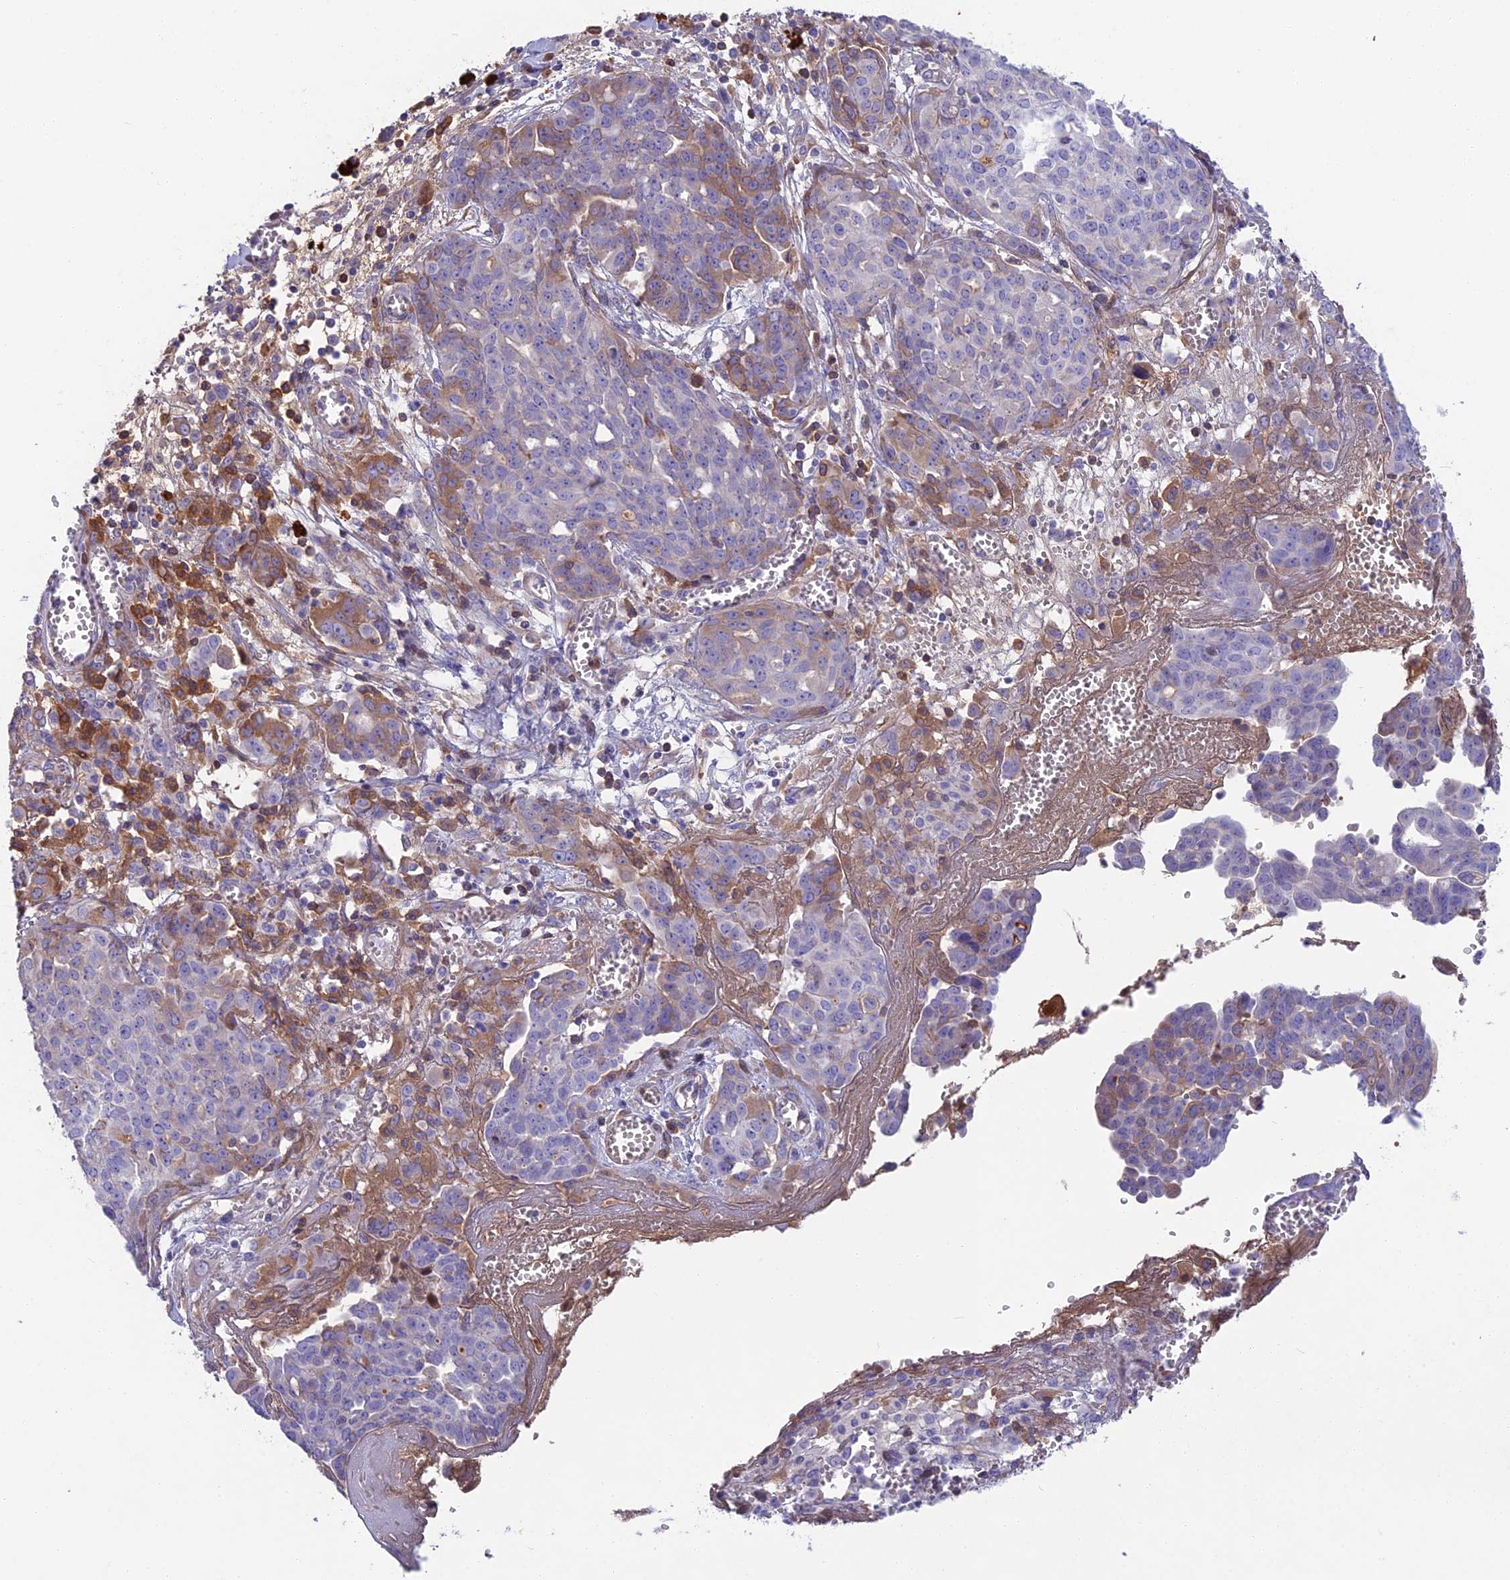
{"staining": {"intensity": "weak", "quantity": "<25%", "location": "cytoplasmic/membranous"}, "tissue": "ovarian cancer", "cell_type": "Tumor cells", "image_type": "cancer", "snomed": [{"axis": "morphology", "description": "Cystadenocarcinoma, serous, NOS"}, {"axis": "topography", "description": "Soft tissue"}, {"axis": "topography", "description": "Ovary"}], "caption": "Immunohistochemical staining of human ovarian cancer (serous cystadenocarcinoma) demonstrates no significant expression in tumor cells.", "gene": "SNAP91", "patient": {"sex": "female", "age": 57}}